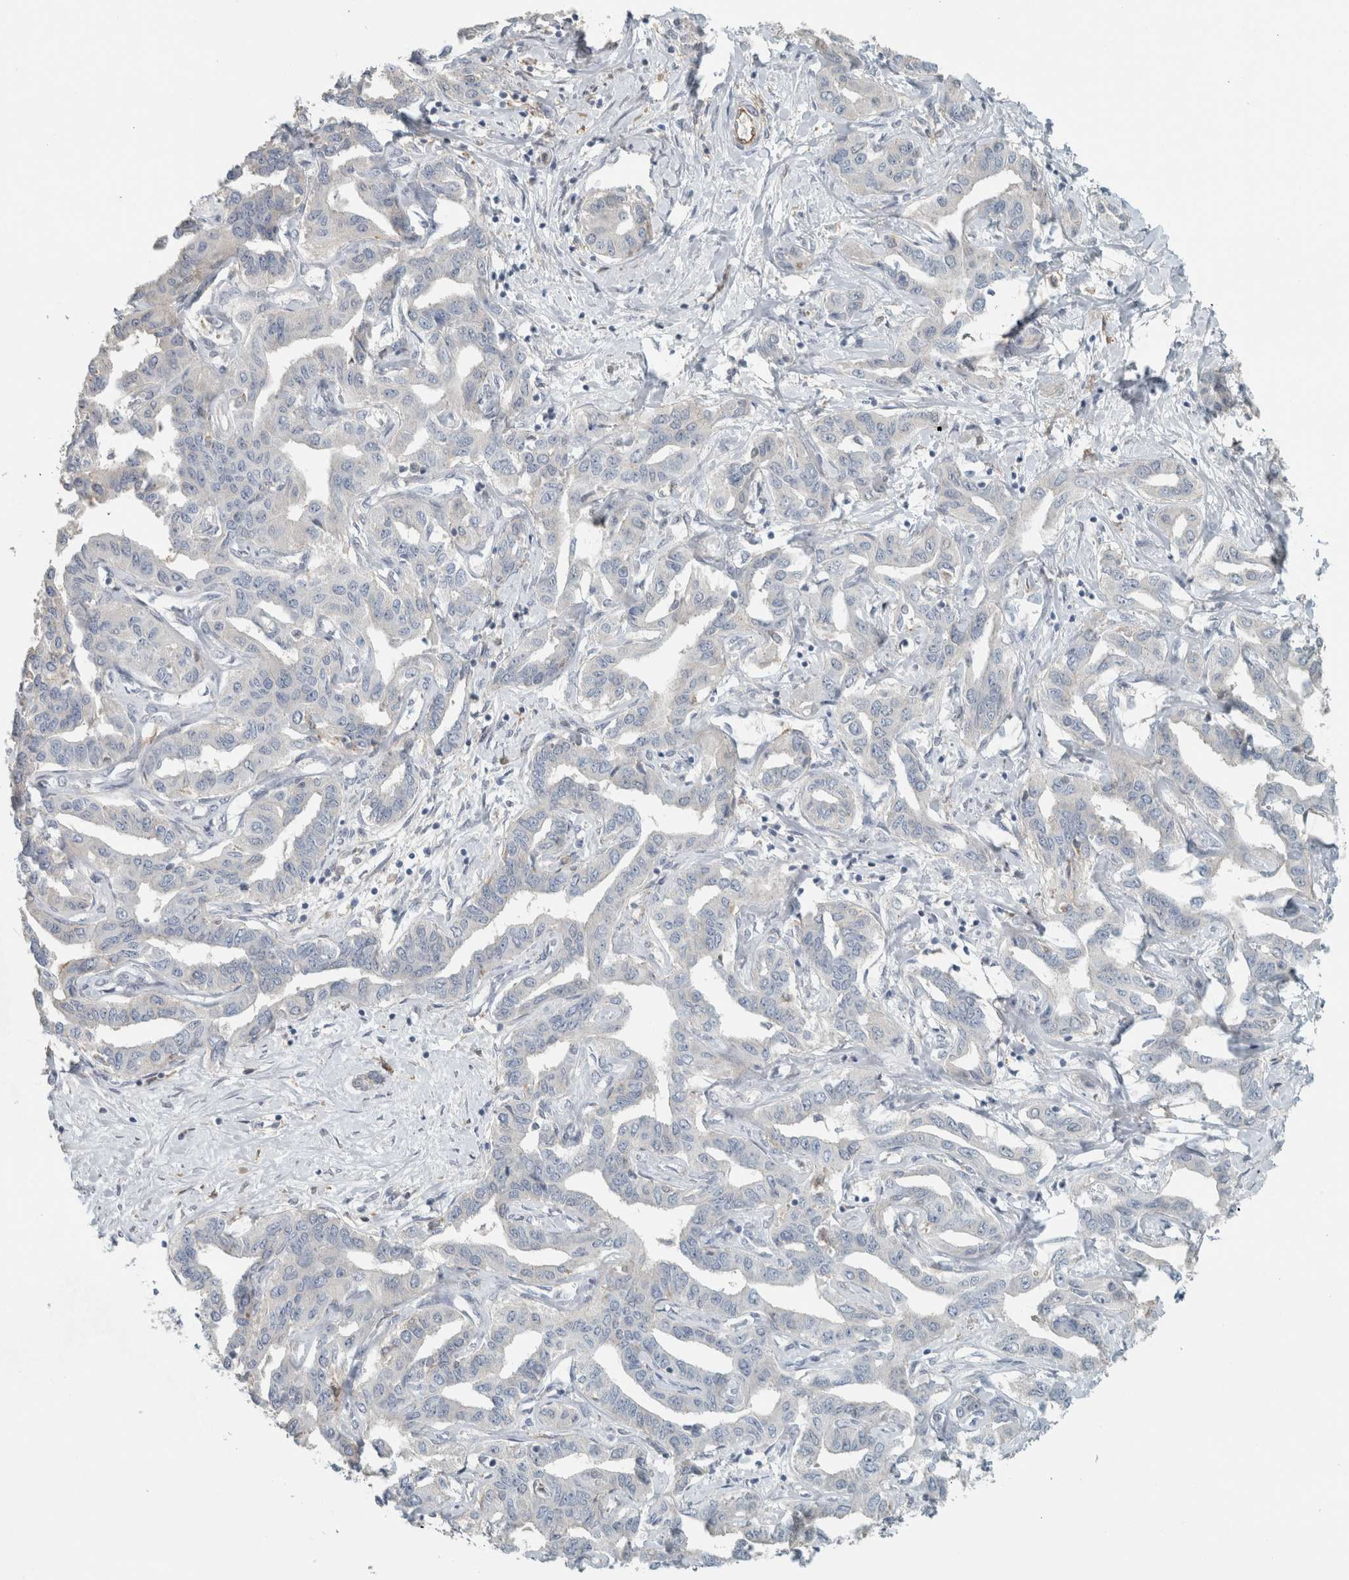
{"staining": {"intensity": "negative", "quantity": "none", "location": "none"}, "tissue": "liver cancer", "cell_type": "Tumor cells", "image_type": "cancer", "snomed": [{"axis": "morphology", "description": "Cholangiocarcinoma"}, {"axis": "topography", "description": "Liver"}], "caption": "A high-resolution photomicrograph shows IHC staining of liver cancer, which demonstrates no significant positivity in tumor cells.", "gene": "SCIN", "patient": {"sex": "male", "age": 59}}